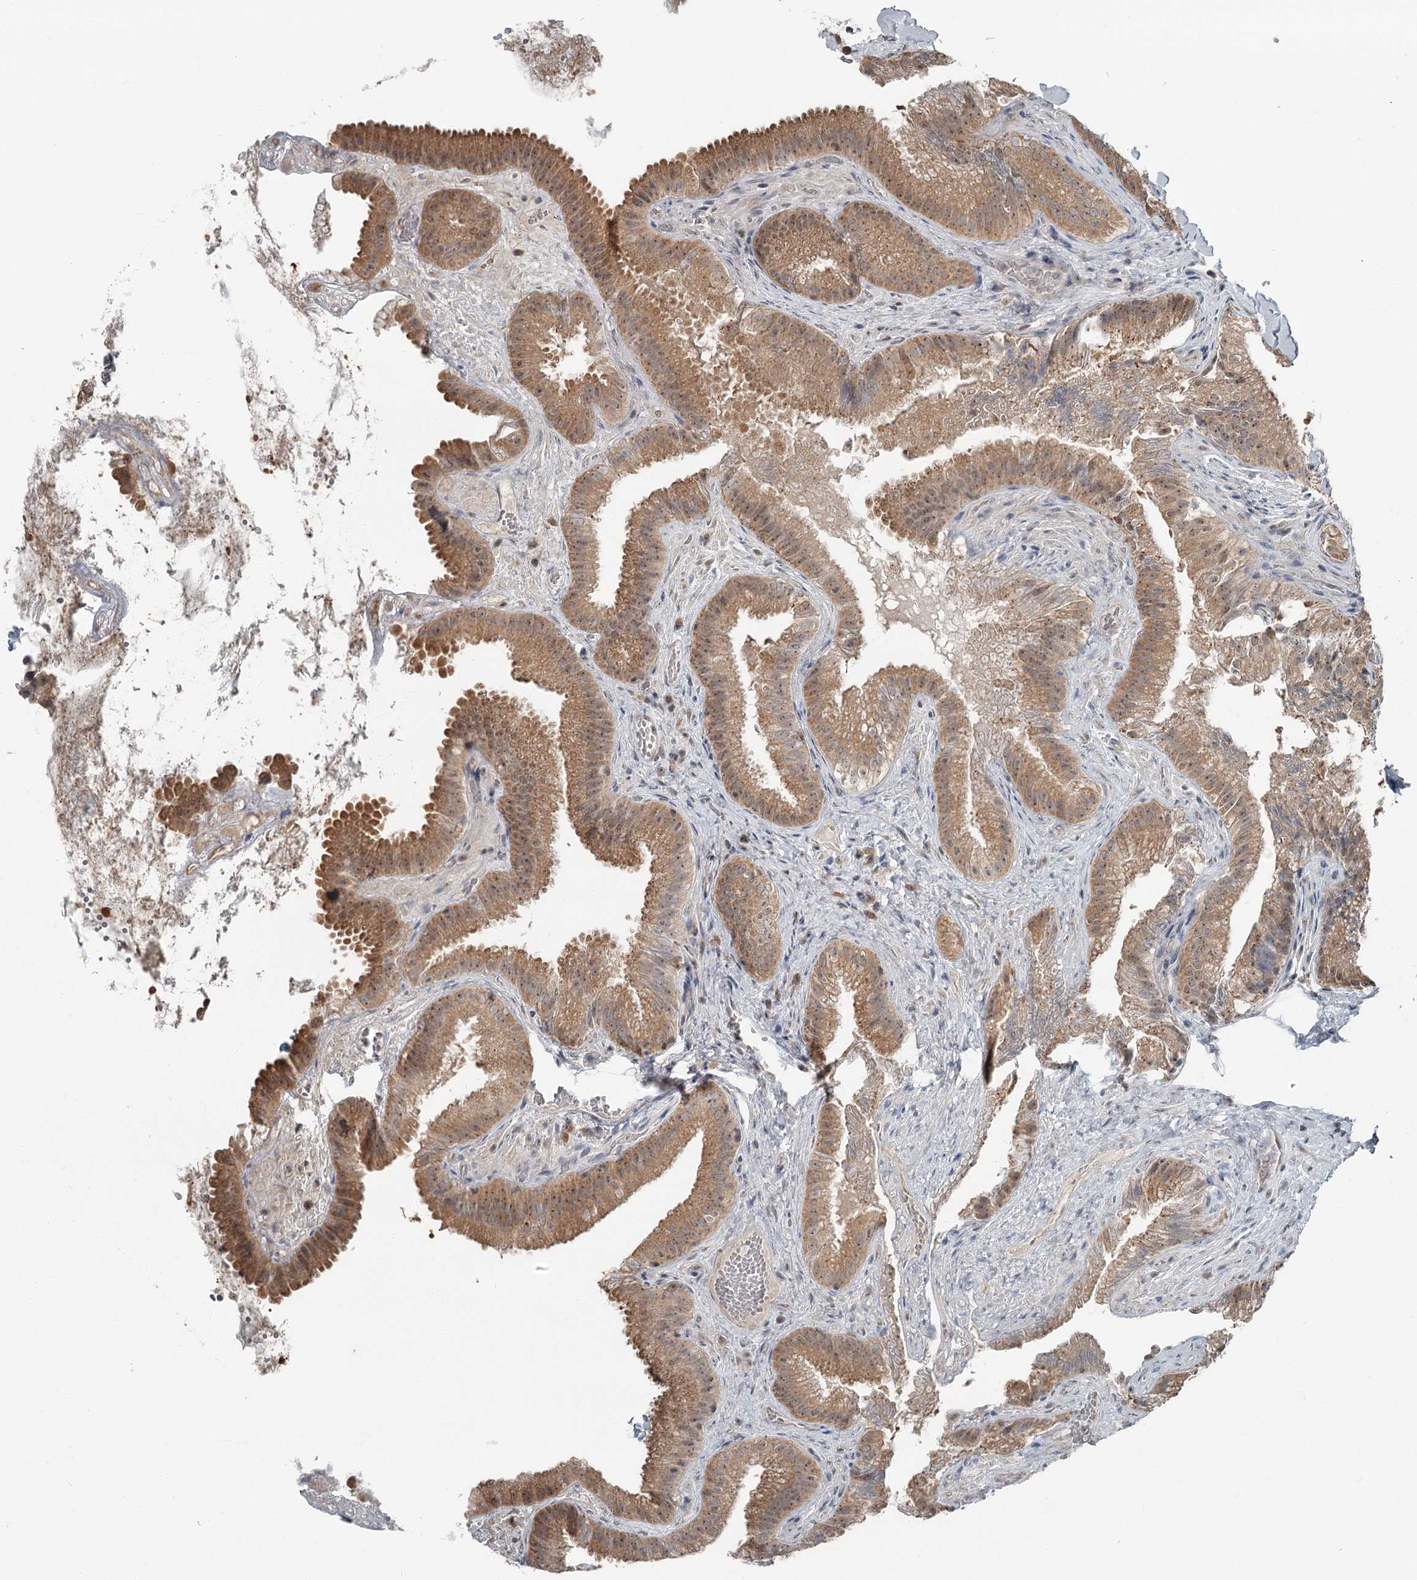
{"staining": {"intensity": "moderate", "quantity": ">75%", "location": "cytoplasmic/membranous,nuclear"}, "tissue": "gallbladder", "cell_type": "Glandular cells", "image_type": "normal", "snomed": [{"axis": "morphology", "description": "Normal tissue, NOS"}, {"axis": "topography", "description": "Gallbladder"}], "caption": "Immunohistochemical staining of normal human gallbladder displays >75% levels of moderate cytoplasmic/membranous,nuclear protein staining in approximately >75% of glandular cells.", "gene": "EXOSC1", "patient": {"sex": "female", "age": 30}}